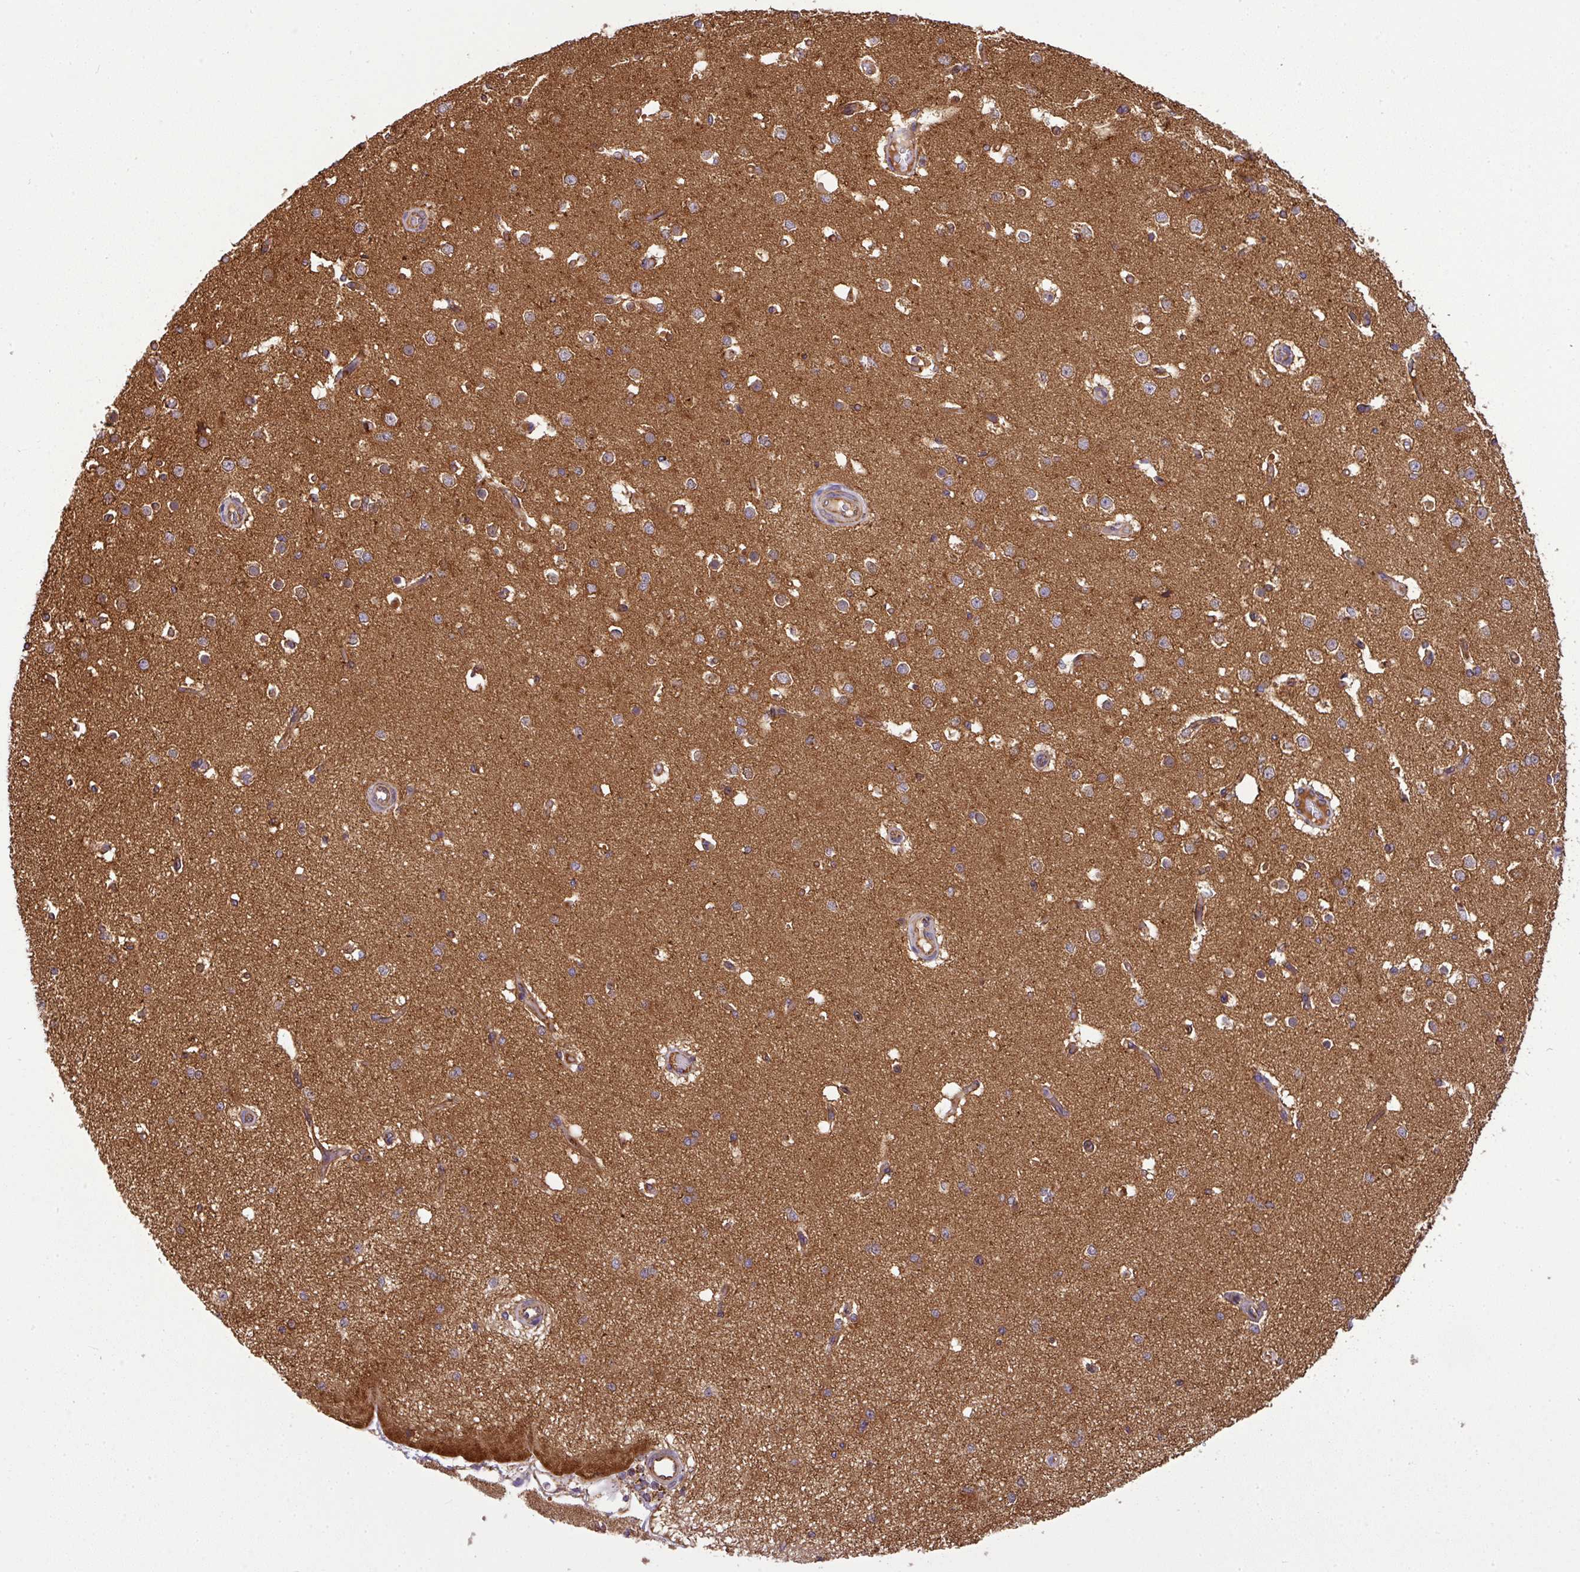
{"staining": {"intensity": "moderate", "quantity": ">75%", "location": "cytoplasmic/membranous"}, "tissue": "cerebral cortex", "cell_type": "Endothelial cells", "image_type": "normal", "snomed": [{"axis": "morphology", "description": "Normal tissue, NOS"}, {"axis": "morphology", "description": "Inflammation, NOS"}, {"axis": "topography", "description": "Cerebral cortex"}], "caption": "A medium amount of moderate cytoplasmic/membranous positivity is identified in approximately >75% of endothelial cells in benign cerebral cortex. The protein is stained brown, and the nuclei are stained in blue (DAB IHC with brightfield microscopy, high magnification).", "gene": "PRELID3B", "patient": {"sex": "male", "age": 6}}